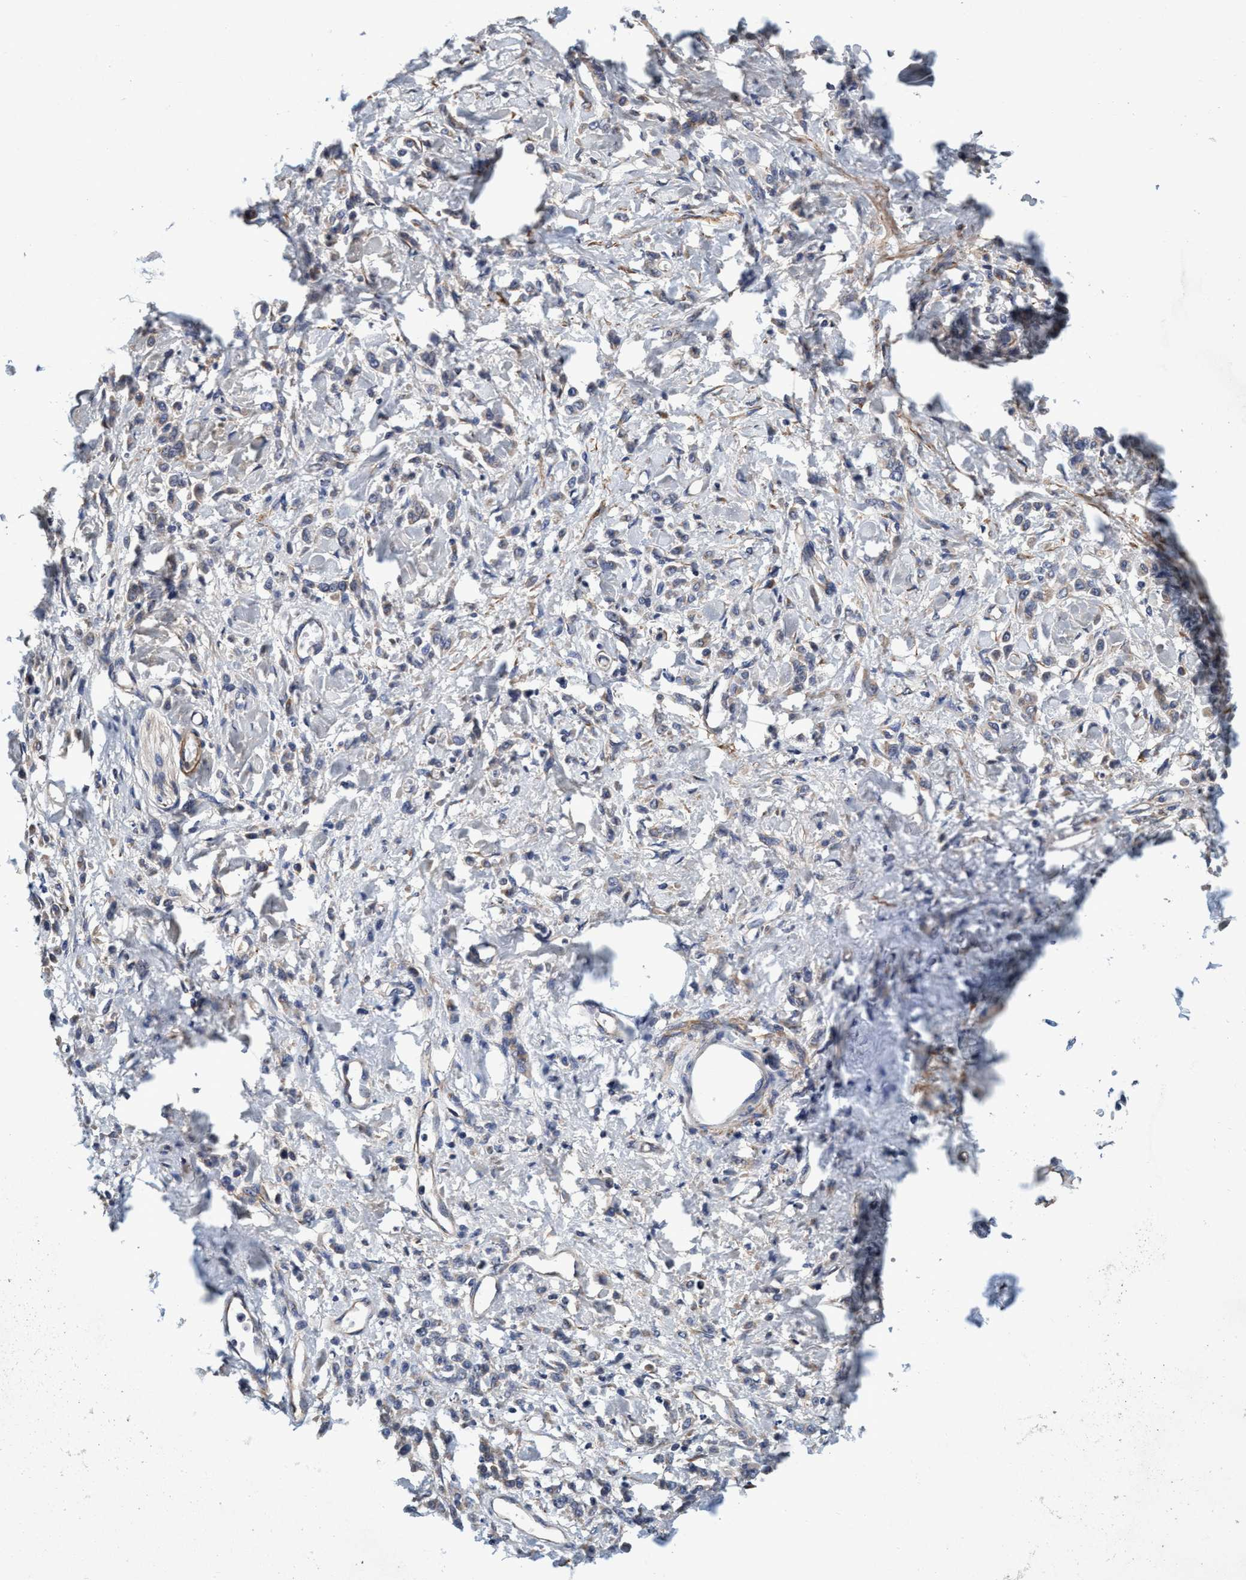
{"staining": {"intensity": "weak", "quantity": "<25%", "location": "cytoplasmic/membranous"}, "tissue": "stomach cancer", "cell_type": "Tumor cells", "image_type": "cancer", "snomed": [{"axis": "morphology", "description": "Normal tissue, NOS"}, {"axis": "morphology", "description": "Adenocarcinoma, NOS"}, {"axis": "topography", "description": "Stomach"}], "caption": "Stomach adenocarcinoma stained for a protein using immunohistochemistry (IHC) exhibits no staining tumor cells.", "gene": "CALCOCO2", "patient": {"sex": "male", "age": 82}}